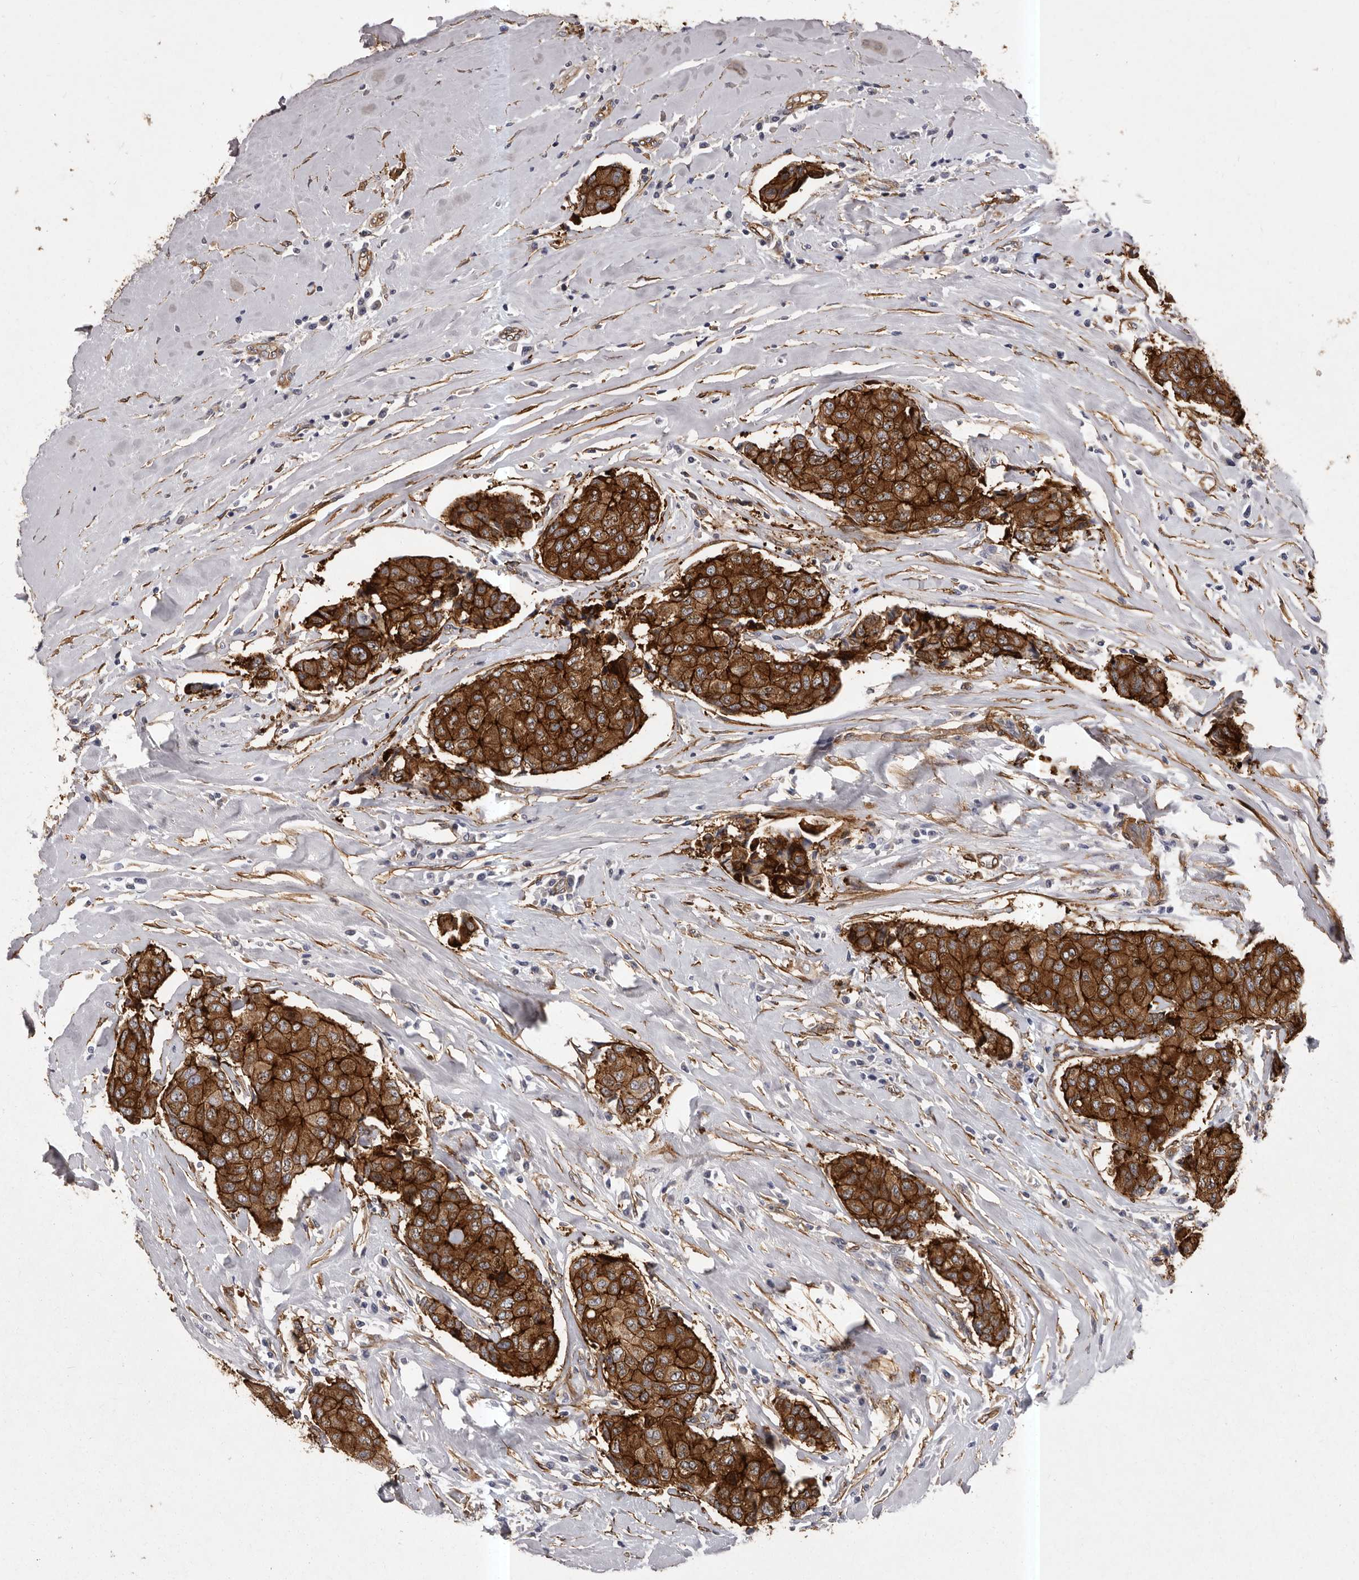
{"staining": {"intensity": "strong", "quantity": ">75%", "location": "cytoplasmic/membranous"}, "tissue": "breast cancer", "cell_type": "Tumor cells", "image_type": "cancer", "snomed": [{"axis": "morphology", "description": "Duct carcinoma"}, {"axis": "topography", "description": "Breast"}], "caption": "Breast cancer (infiltrating ductal carcinoma) stained for a protein displays strong cytoplasmic/membranous positivity in tumor cells. Nuclei are stained in blue.", "gene": "ENAH", "patient": {"sex": "female", "age": 80}}